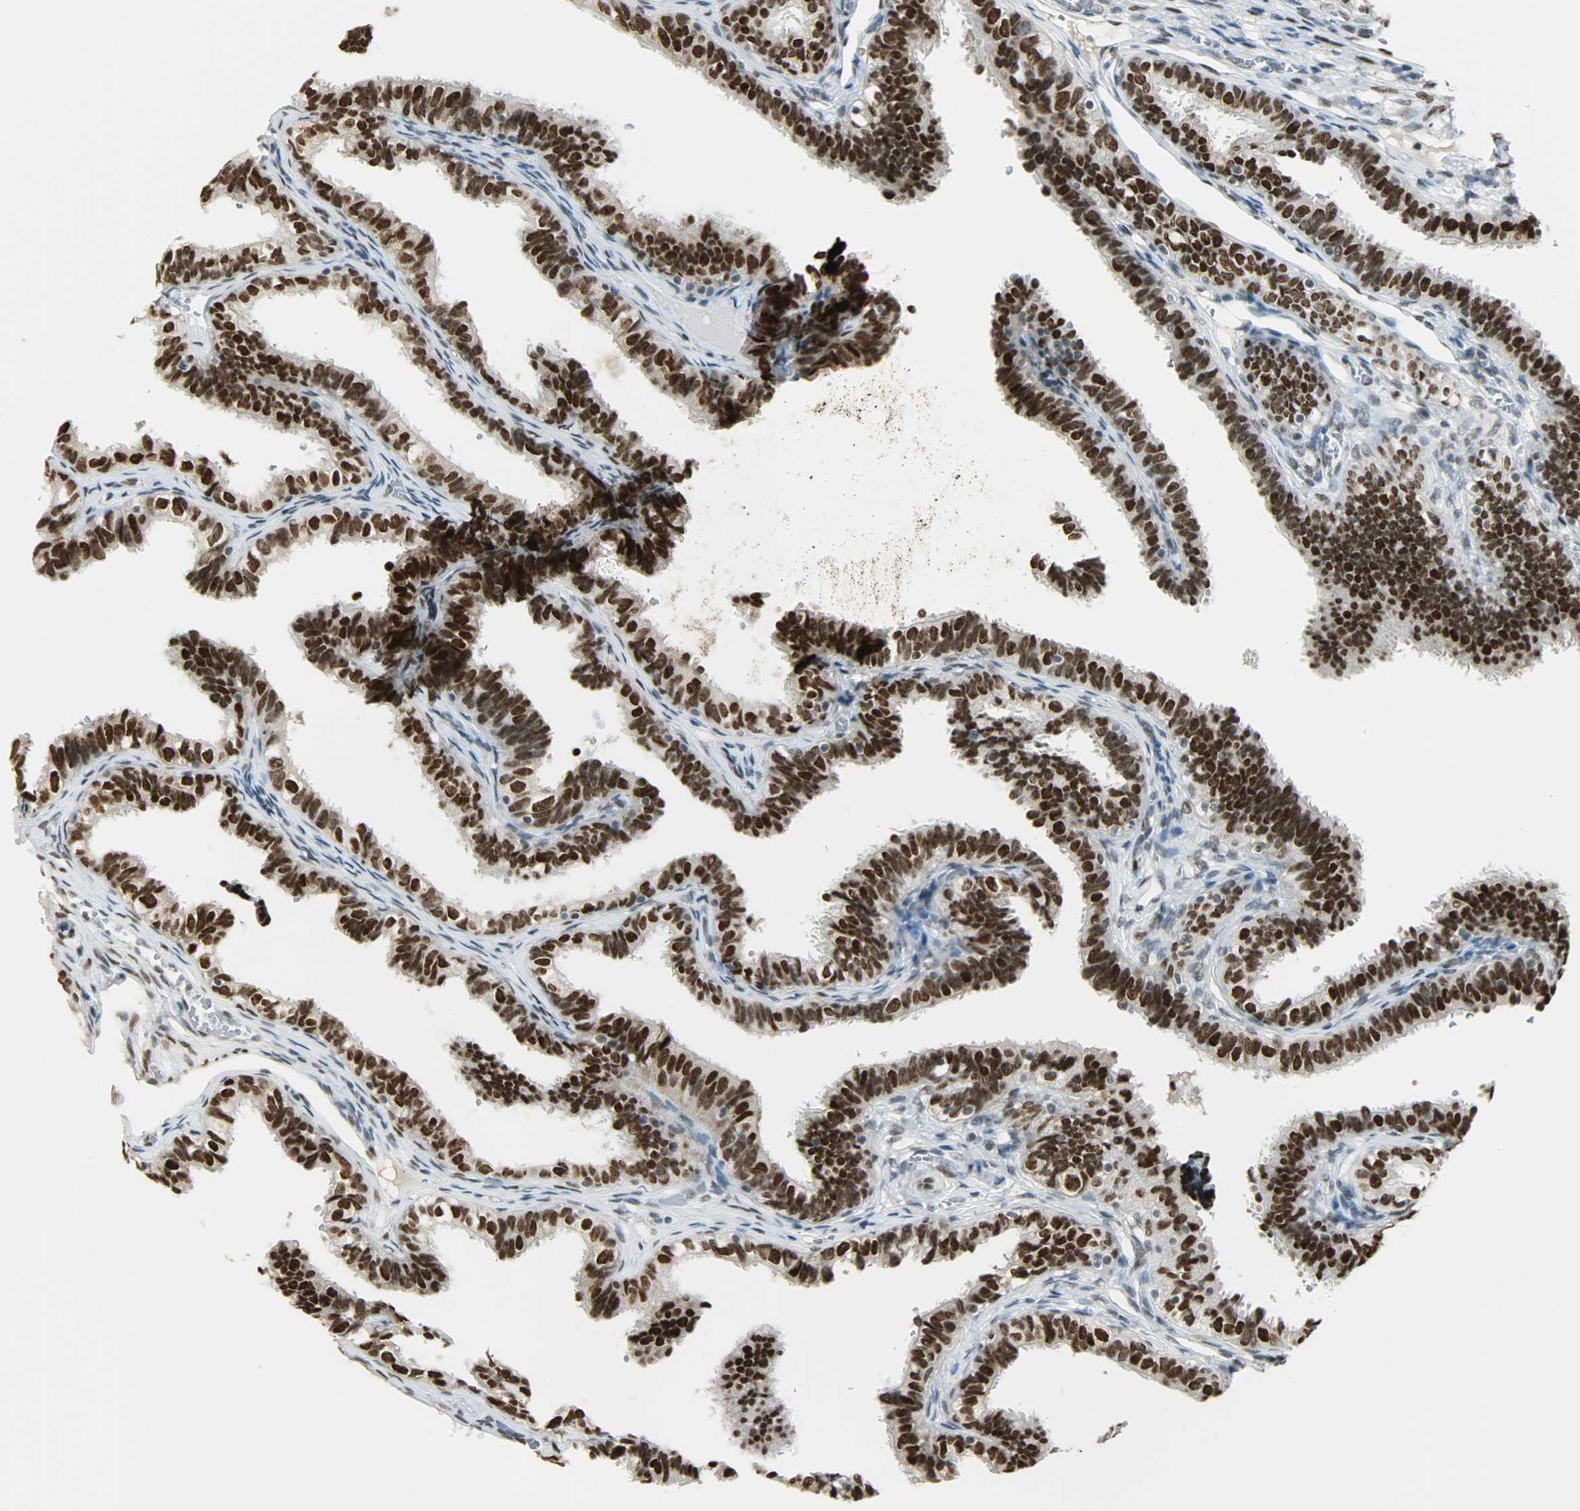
{"staining": {"intensity": "strong", "quantity": ">75%", "location": "nuclear"}, "tissue": "fallopian tube", "cell_type": "Glandular cells", "image_type": "normal", "snomed": [{"axis": "morphology", "description": "Normal tissue, NOS"}, {"axis": "topography", "description": "Fallopian tube"}], "caption": "A histopathology image of human fallopian tube stained for a protein displays strong nuclear brown staining in glandular cells.", "gene": "MYEF2", "patient": {"sex": "female", "age": 46}}